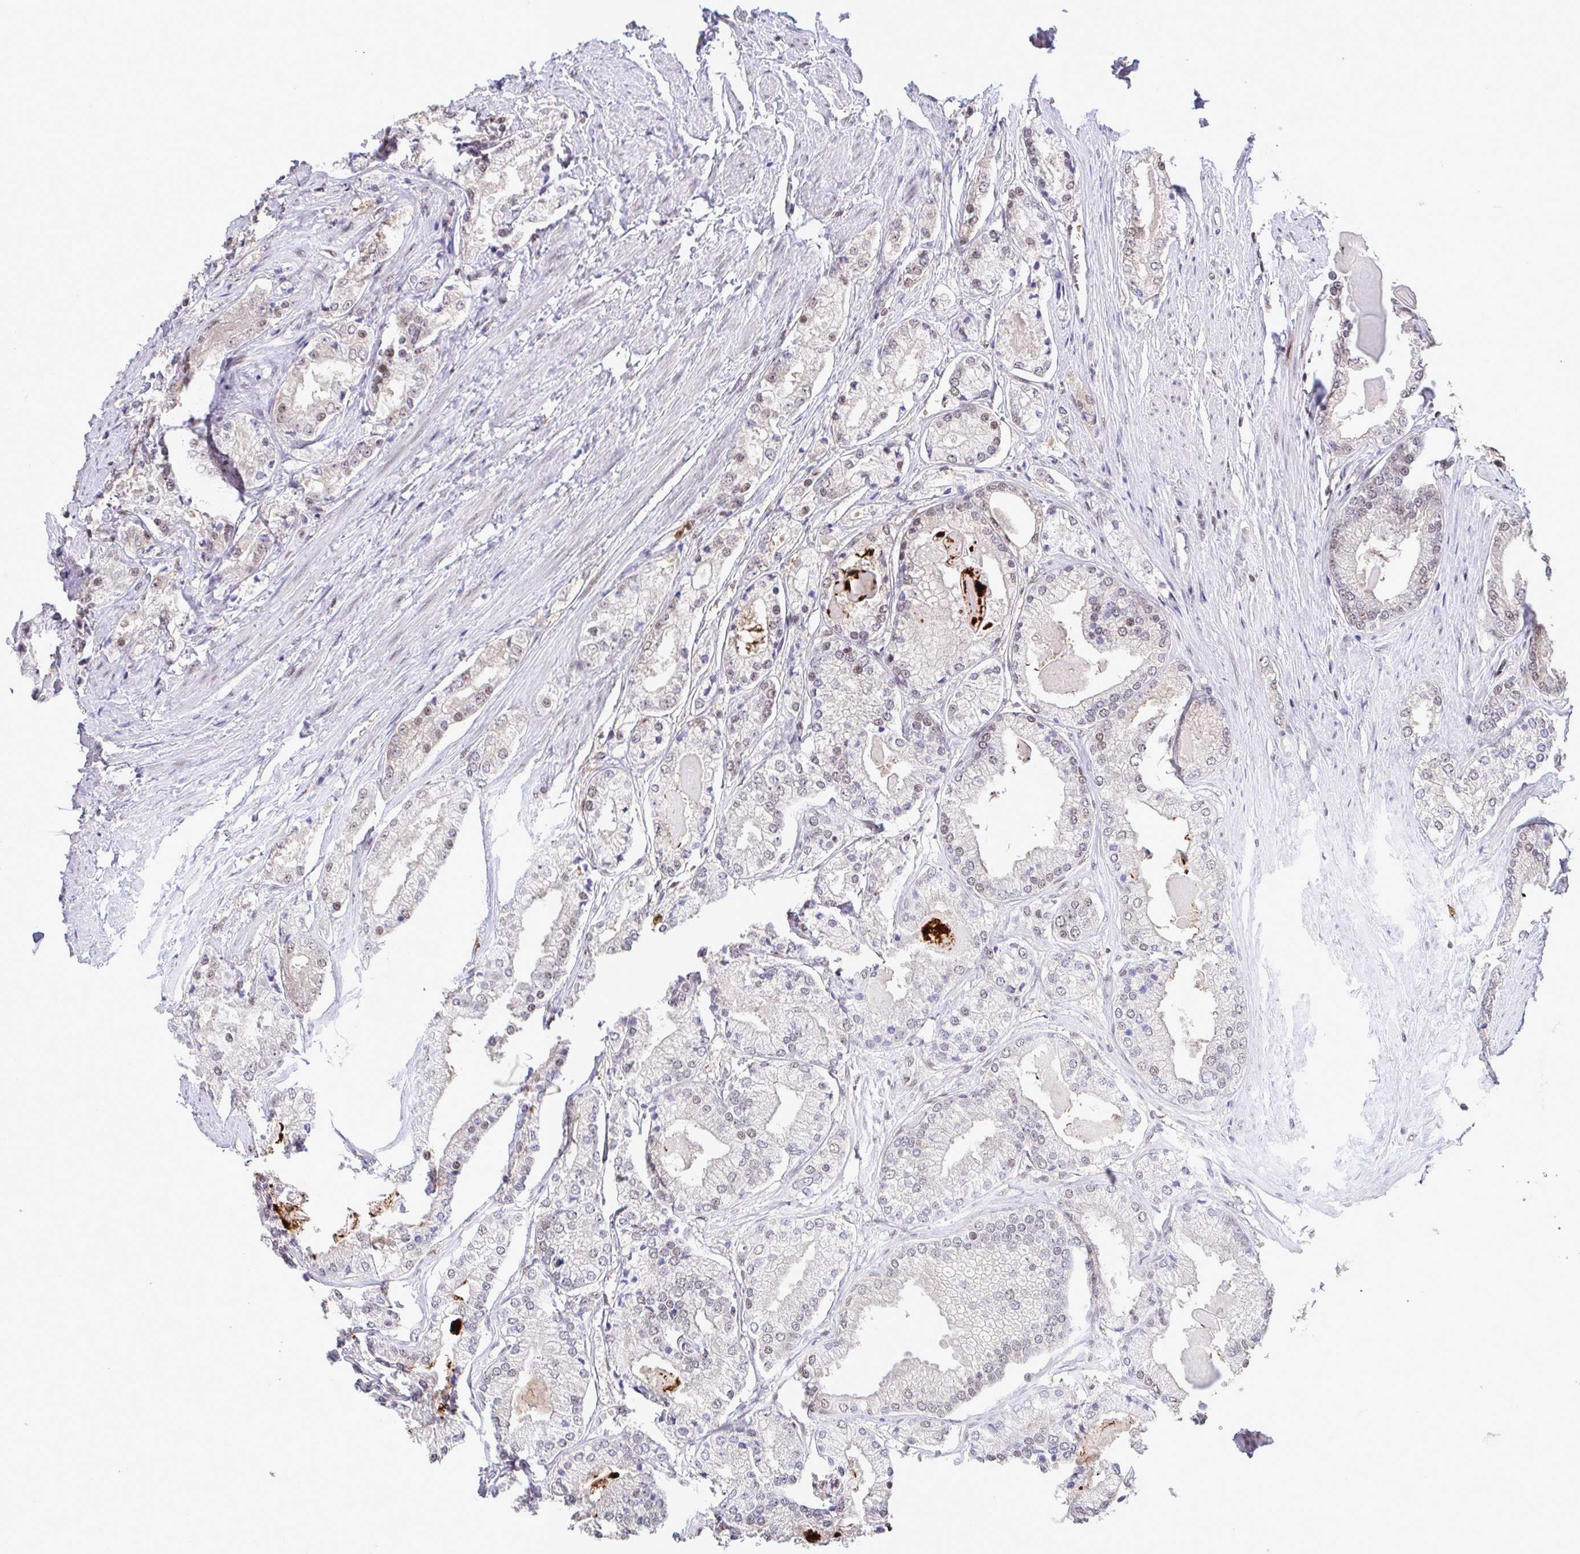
{"staining": {"intensity": "weak", "quantity": "<25%", "location": "nuclear"}, "tissue": "prostate cancer", "cell_type": "Tumor cells", "image_type": "cancer", "snomed": [{"axis": "morphology", "description": "Adenocarcinoma, NOS"}, {"axis": "morphology", "description": "Adenocarcinoma, Low grade"}, {"axis": "topography", "description": "Prostate"}], "caption": "IHC photomicrograph of neoplastic tissue: adenocarcinoma (low-grade) (prostate) stained with DAB demonstrates no significant protein staining in tumor cells. The staining was performed using DAB (3,3'-diaminobenzidine) to visualize the protein expression in brown, while the nuclei were stained in blue with hematoxylin (Magnification: 20x).", "gene": "OR6K3", "patient": {"sex": "male", "age": 68}}